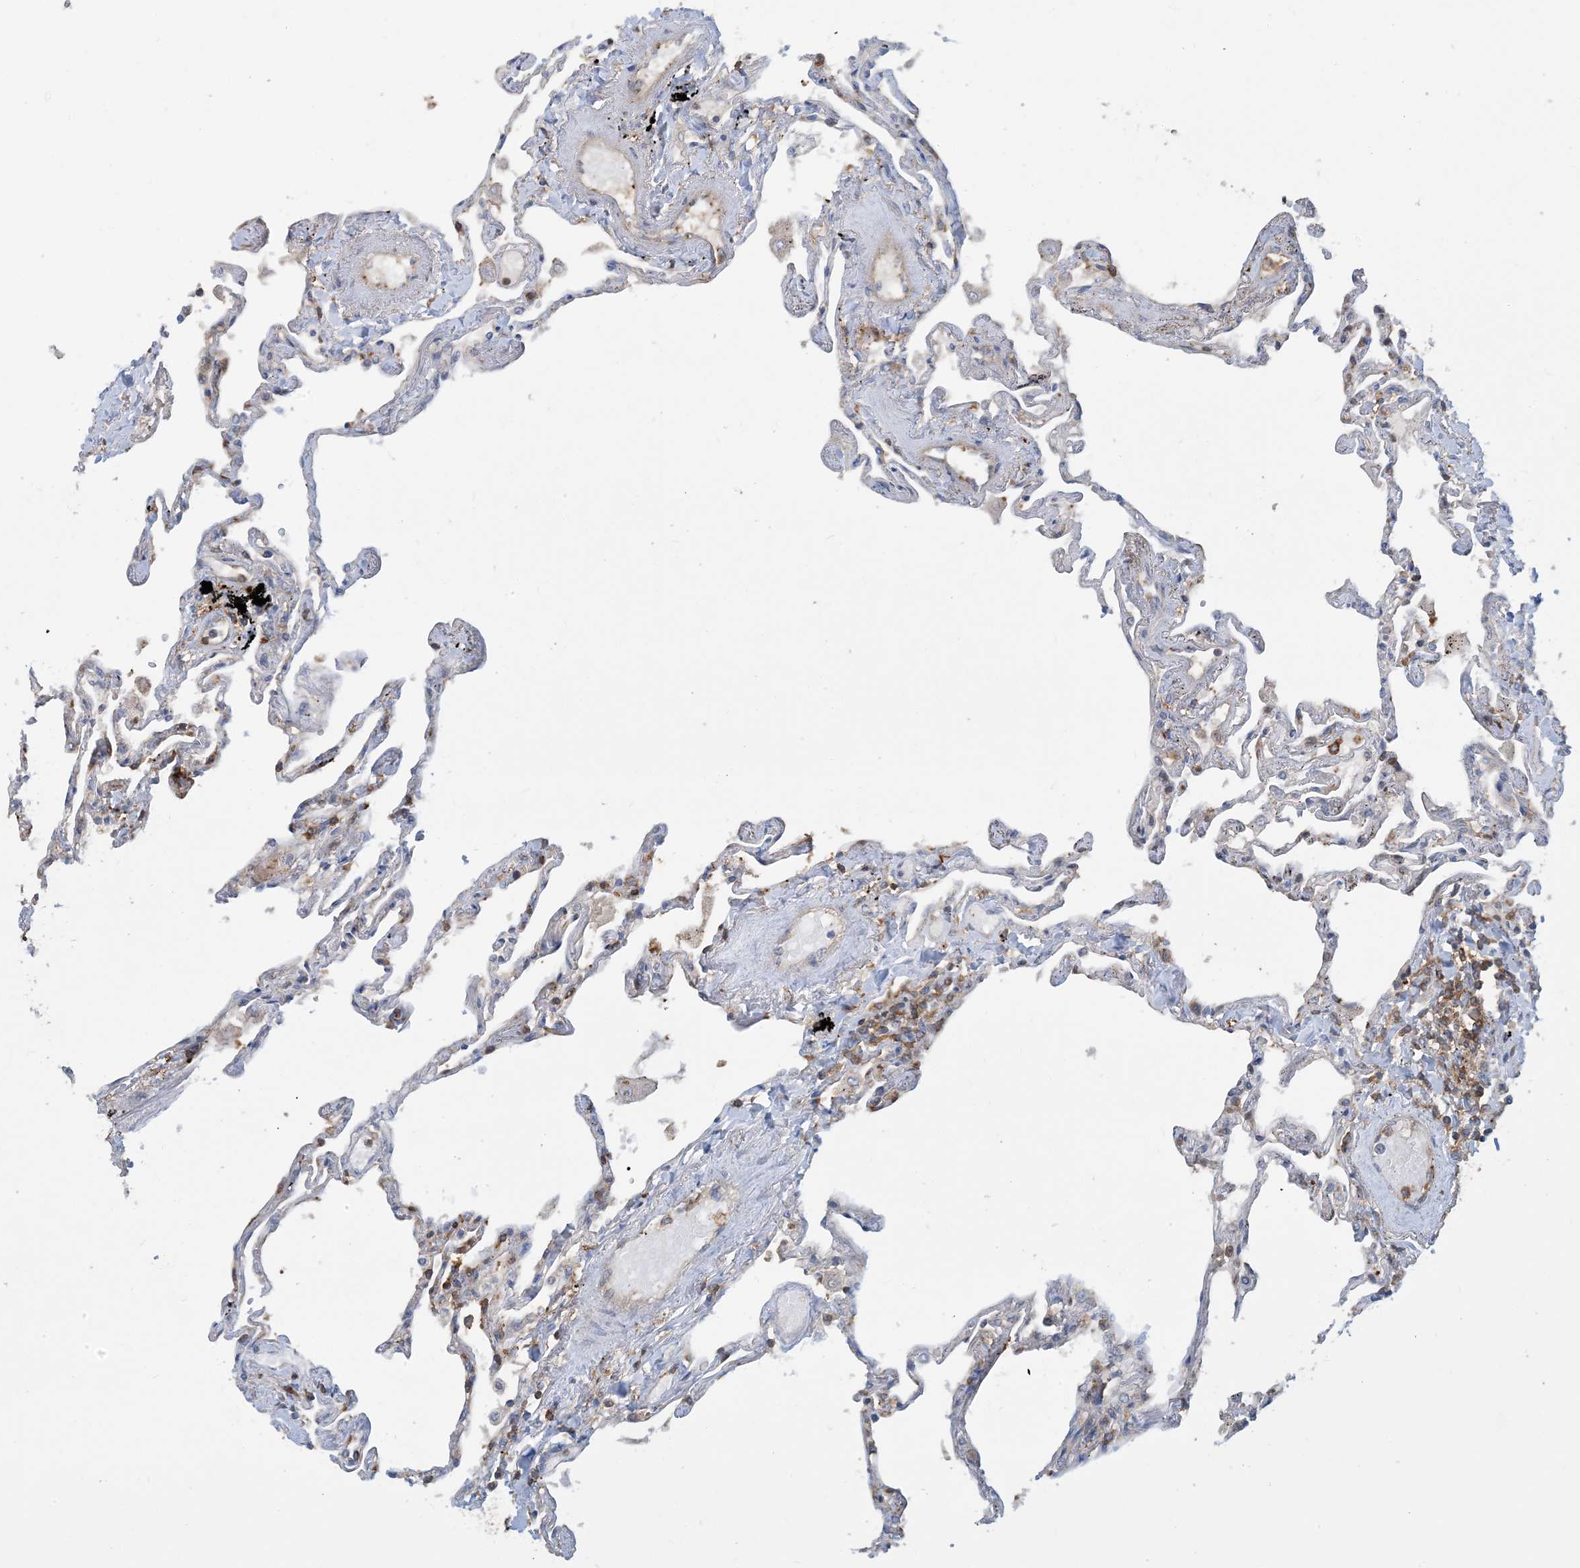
{"staining": {"intensity": "negative", "quantity": "none", "location": "none"}, "tissue": "lung", "cell_type": "Alveolar cells", "image_type": "normal", "snomed": [{"axis": "morphology", "description": "Normal tissue, NOS"}, {"axis": "topography", "description": "Lung"}], "caption": "A photomicrograph of lung stained for a protein demonstrates no brown staining in alveolar cells.", "gene": "SFMBT2", "patient": {"sex": "female", "age": 67}}